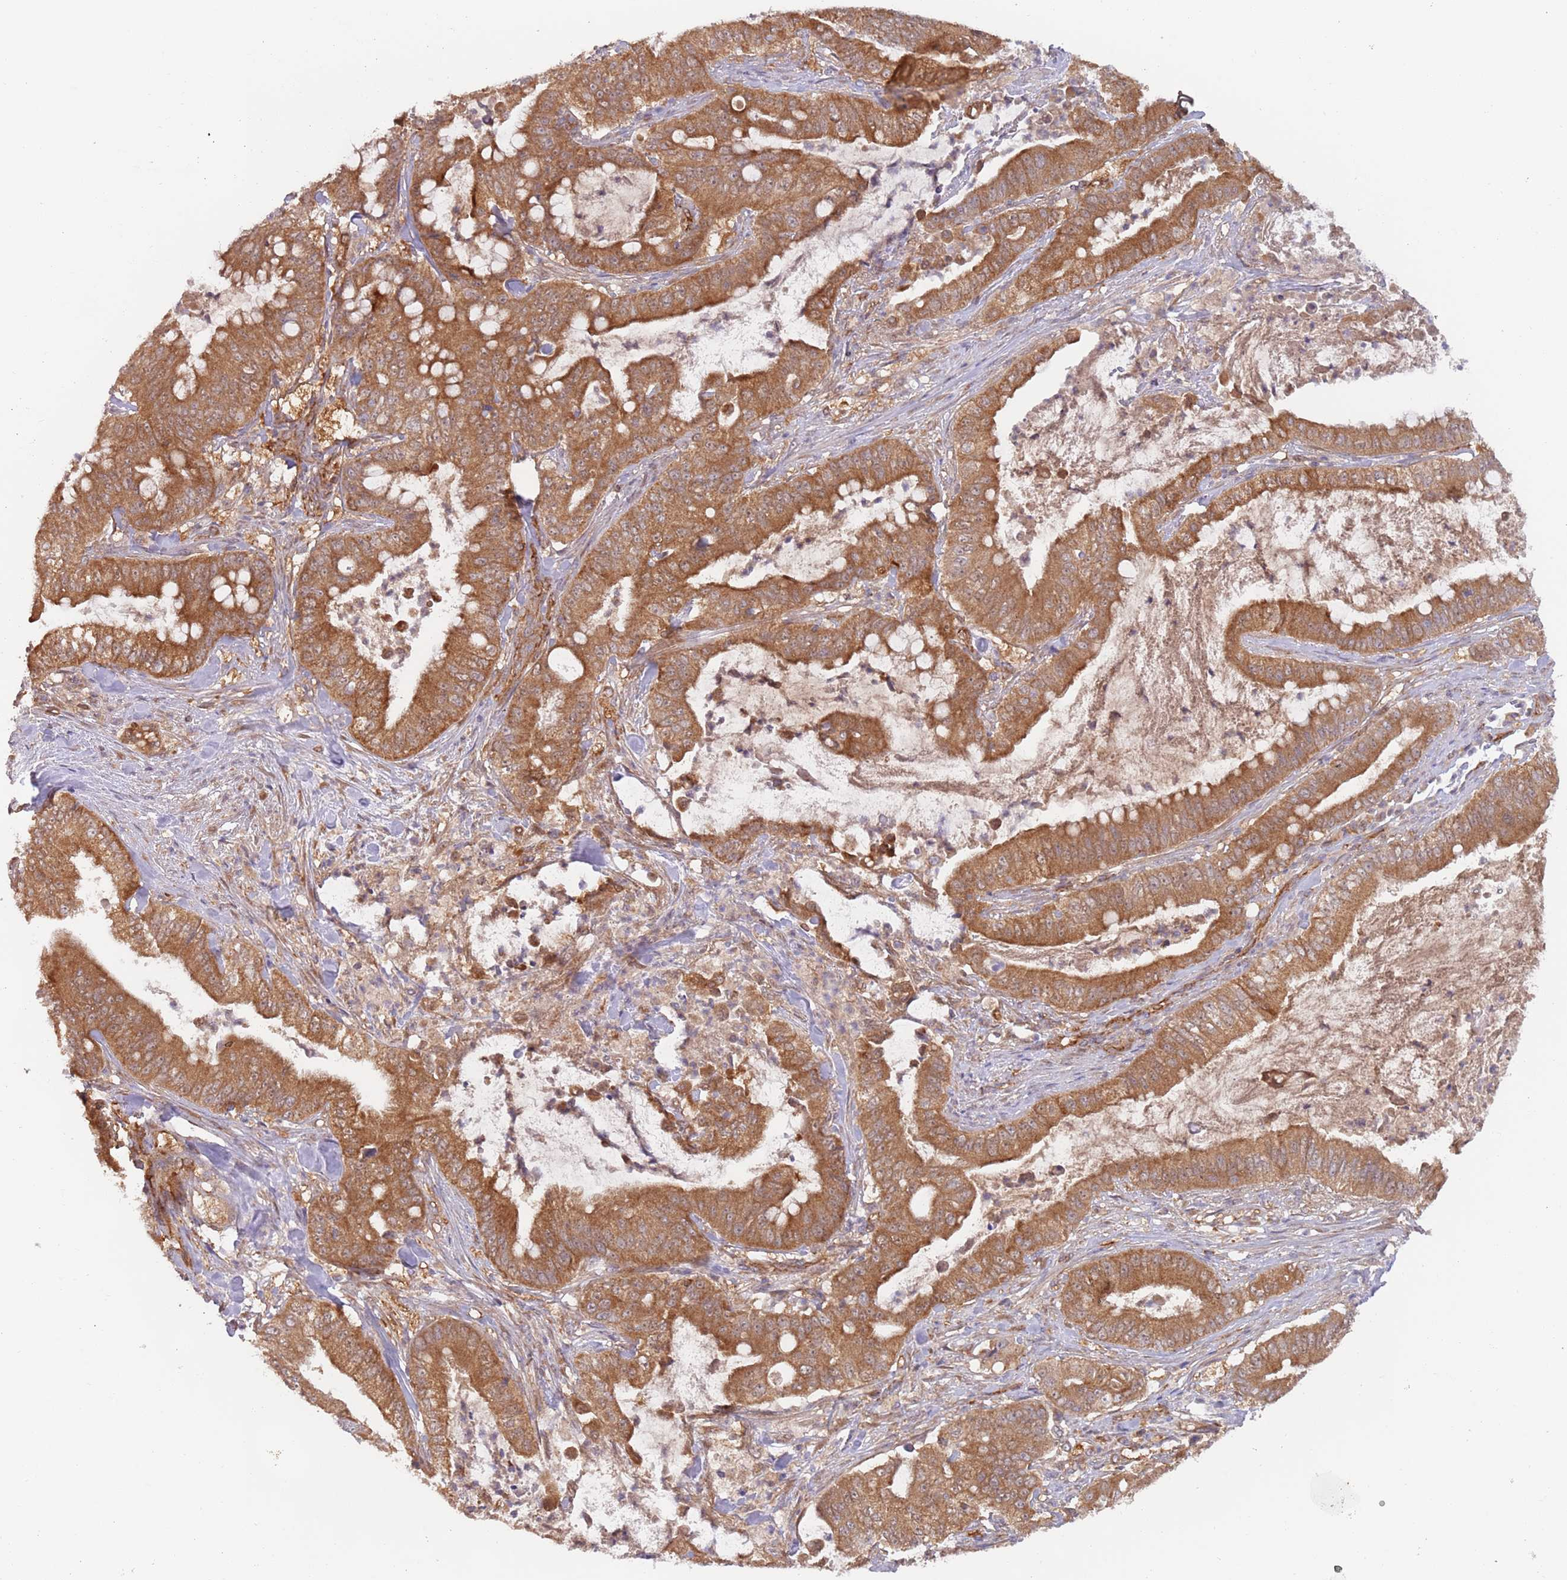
{"staining": {"intensity": "moderate", "quantity": ">75%", "location": "cytoplasmic/membranous"}, "tissue": "pancreatic cancer", "cell_type": "Tumor cells", "image_type": "cancer", "snomed": [{"axis": "morphology", "description": "Adenocarcinoma, NOS"}, {"axis": "topography", "description": "Pancreas"}], "caption": "This micrograph exhibits immunohistochemistry staining of human pancreatic adenocarcinoma, with medium moderate cytoplasmic/membranous staining in approximately >75% of tumor cells.", "gene": "GUK1", "patient": {"sex": "male", "age": 71}}